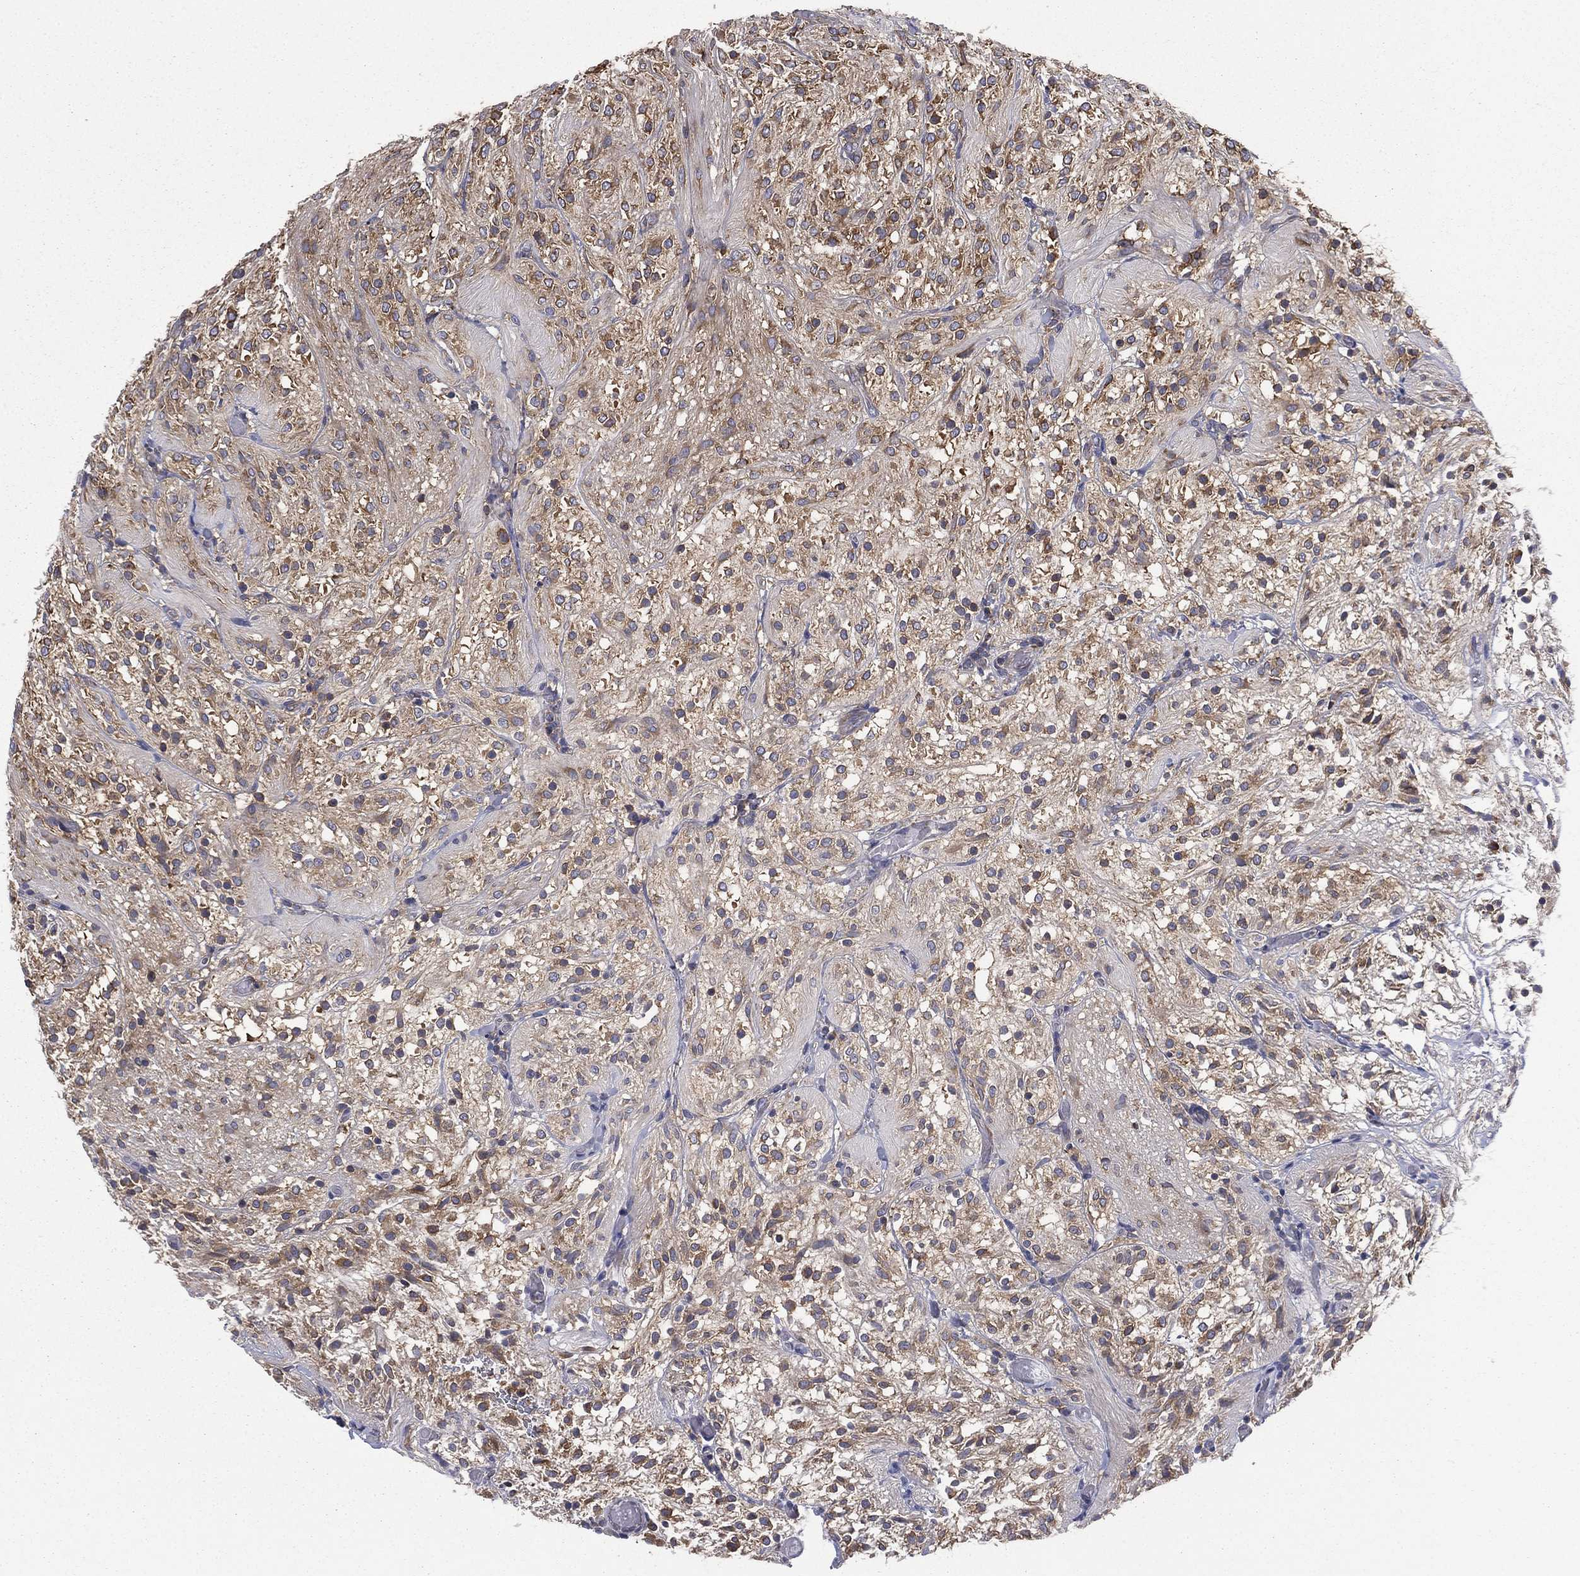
{"staining": {"intensity": "moderate", "quantity": ">75%", "location": "cytoplasmic/membranous"}, "tissue": "glioma", "cell_type": "Tumor cells", "image_type": "cancer", "snomed": [{"axis": "morphology", "description": "Glioma, malignant, Low grade"}, {"axis": "topography", "description": "Brain"}], "caption": "The immunohistochemical stain labels moderate cytoplasmic/membranous positivity in tumor cells of malignant glioma (low-grade) tissue.", "gene": "FARSA", "patient": {"sex": "male", "age": 3}}